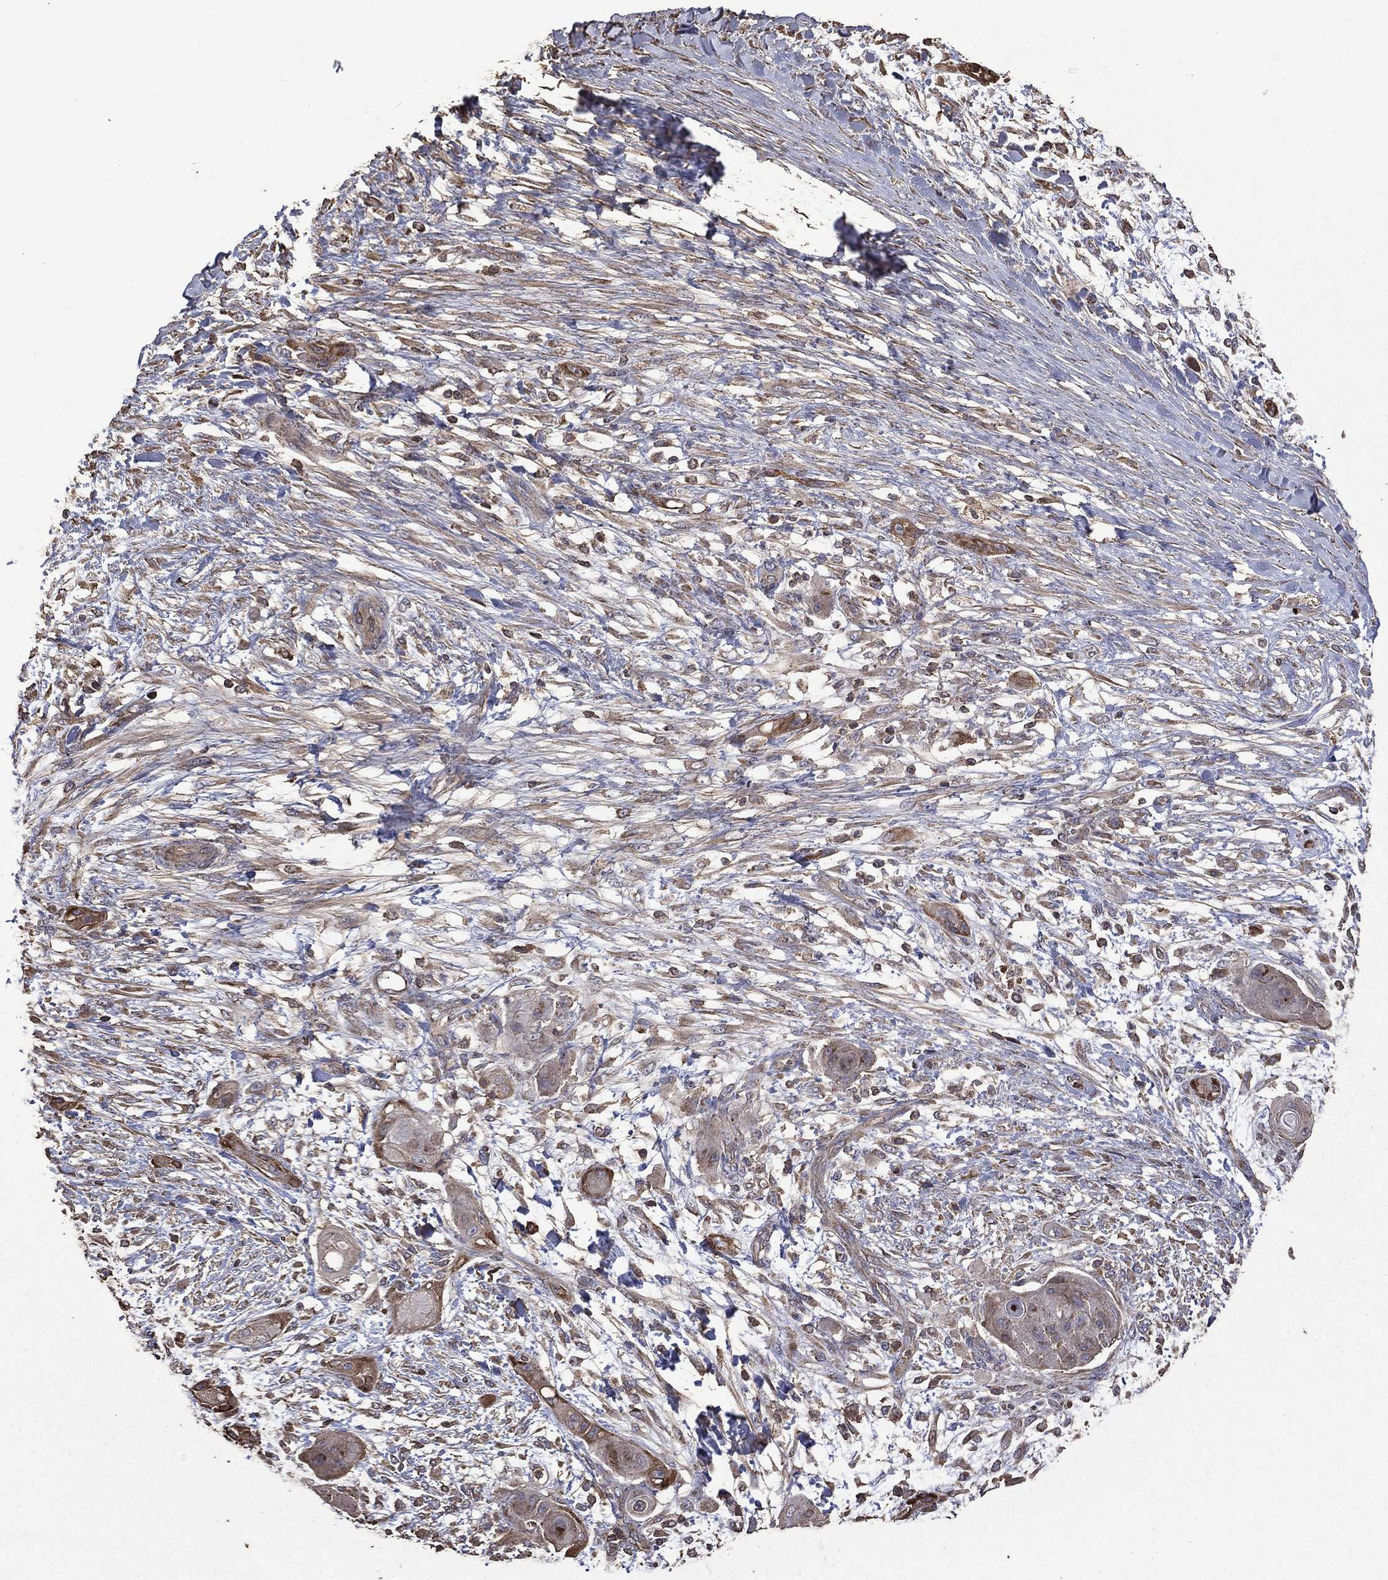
{"staining": {"intensity": "weak", "quantity": "<25%", "location": "cytoplasmic/membranous"}, "tissue": "skin cancer", "cell_type": "Tumor cells", "image_type": "cancer", "snomed": [{"axis": "morphology", "description": "Squamous cell carcinoma, NOS"}, {"axis": "topography", "description": "Skin"}], "caption": "DAB (3,3'-diaminobenzidine) immunohistochemical staining of human skin cancer (squamous cell carcinoma) demonstrates no significant staining in tumor cells.", "gene": "METTL27", "patient": {"sex": "male", "age": 62}}